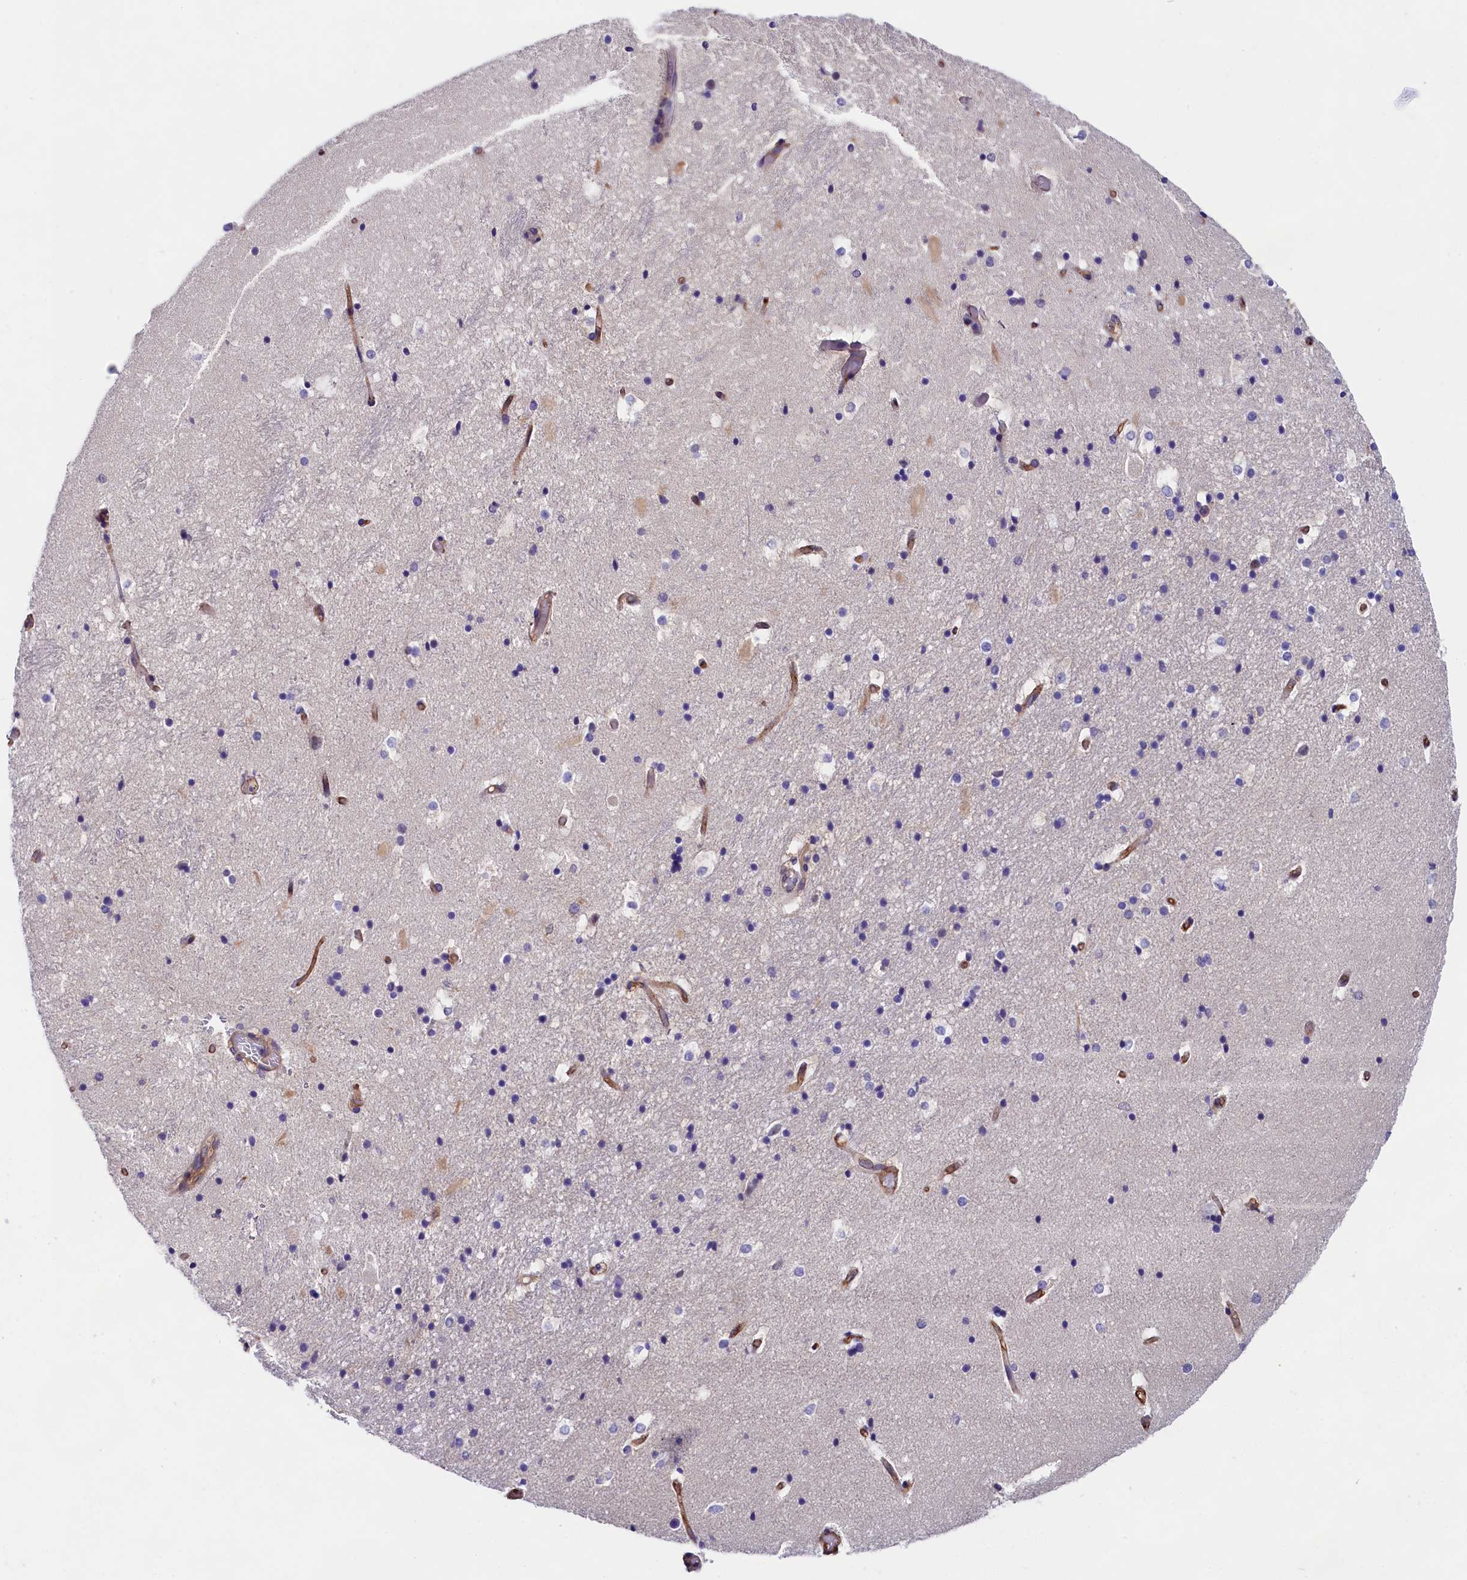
{"staining": {"intensity": "negative", "quantity": "none", "location": "none"}, "tissue": "hippocampus", "cell_type": "Glial cells", "image_type": "normal", "snomed": [{"axis": "morphology", "description": "Normal tissue, NOS"}, {"axis": "topography", "description": "Hippocampus"}], "caption": "DAB immunohistochemical staining of benign hippocampus demonstrates no significant expression in glial cells. Nuclei are stained in blue.", "gene": "OAS3", "patient": {"sex": "female", "age": 52}}